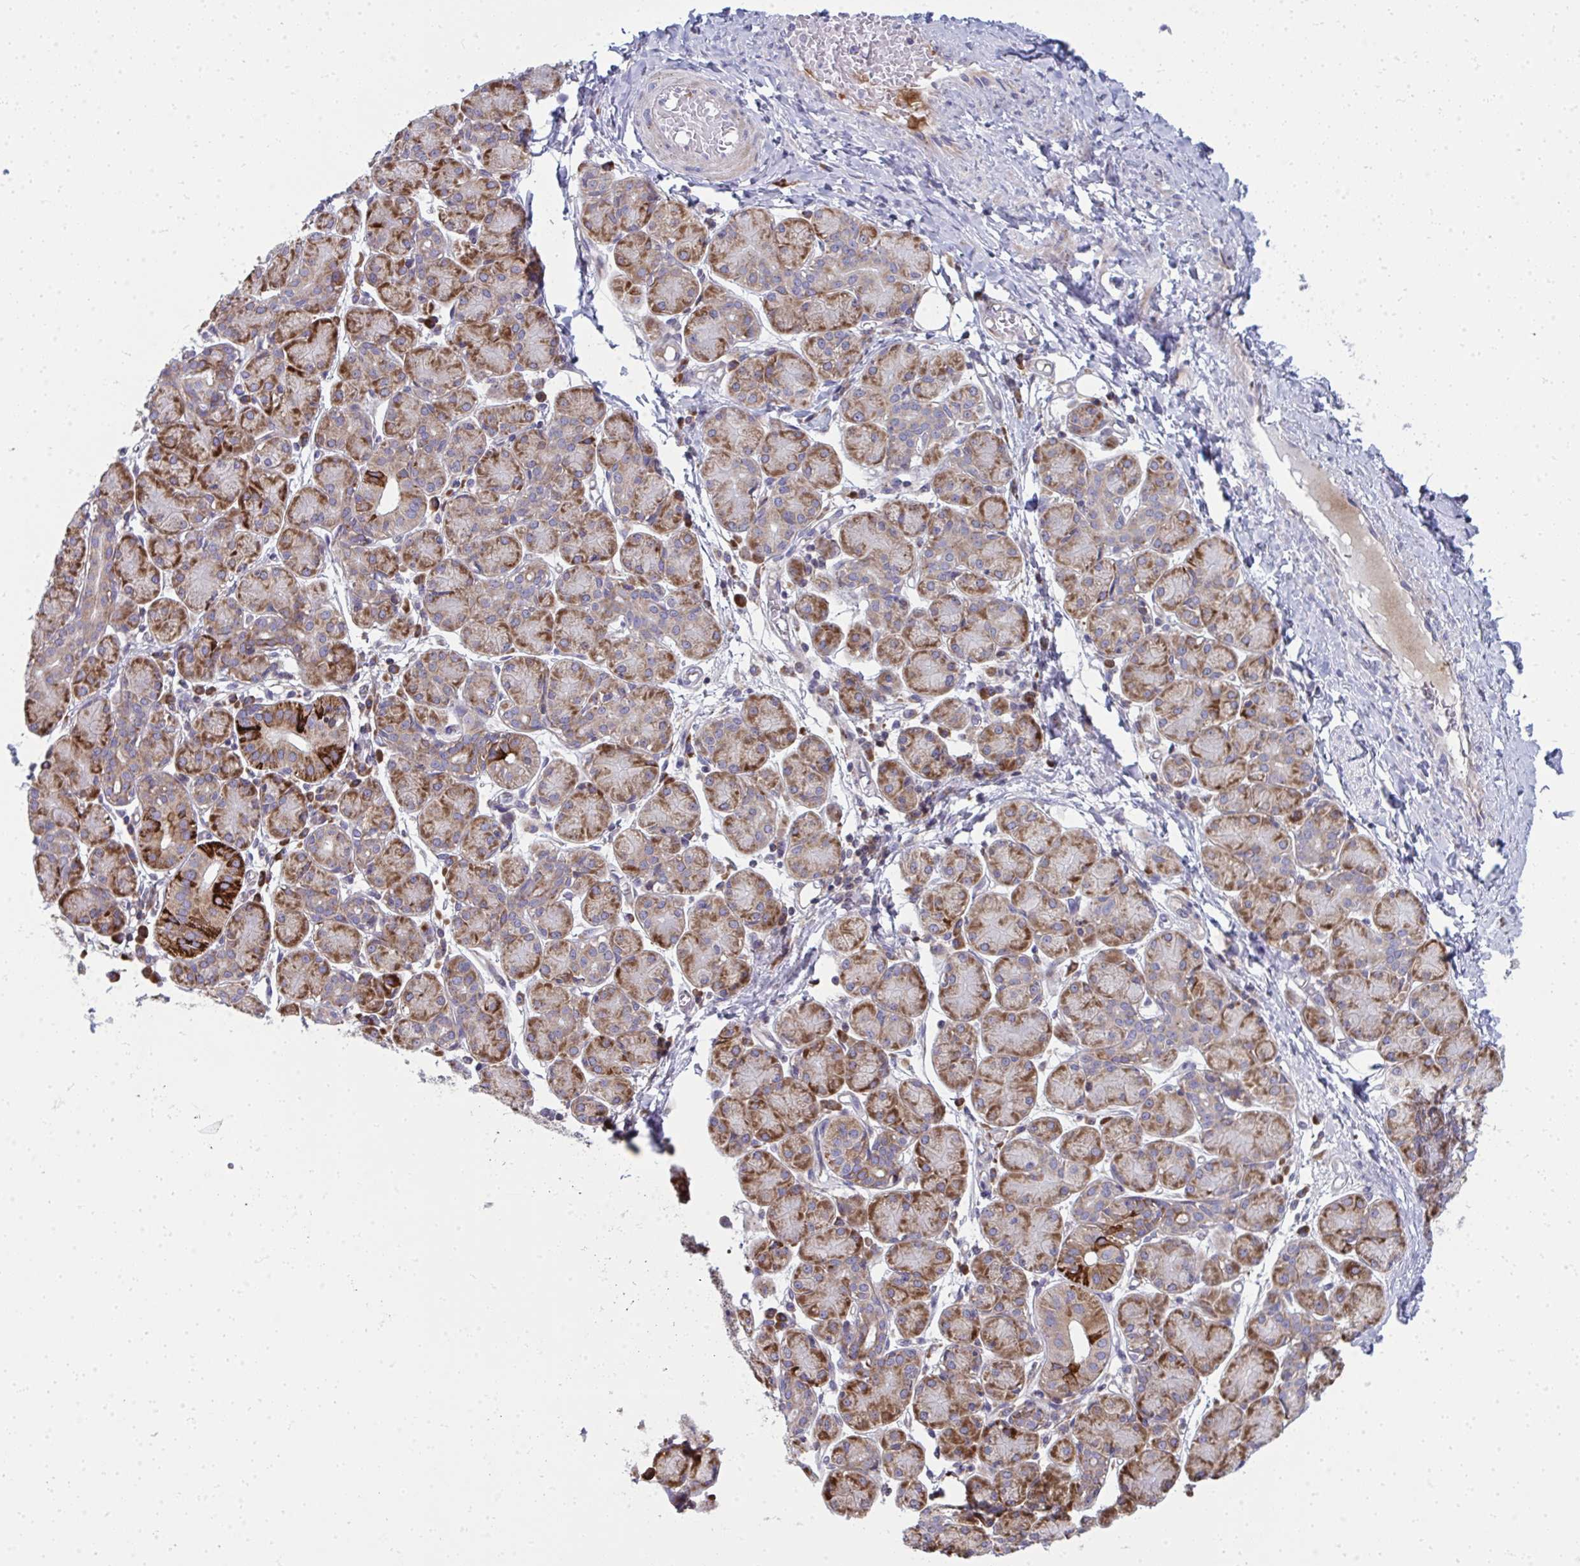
{"staining": {"intensity": "moderate", "quantity": ">75%", "location": "cytoplasmic/membranous"}, "tissue": "salivary gland", "cell_type": "Glandular cells", "image_type": "normal", "snomed": [{"axis": "morphology", "description": "Normal tissue, NOS"}, {"axis": "morphology", "description": "Inflammation, NOS"}, {"axis": "topography", "description": "Lymph node"}, {"axis": "topography", "description": "Salivary gland"}], "caption": "Immunohistochemistry (IHC) micrograph of normal salivary gland stained for a protein (brown), which reveals medium levels of moderate cytoplasmic/membranous expression in about >75% of glandular cells.", "gene": "GFPT2", "patient": {"sex": "male", "age": 3}}